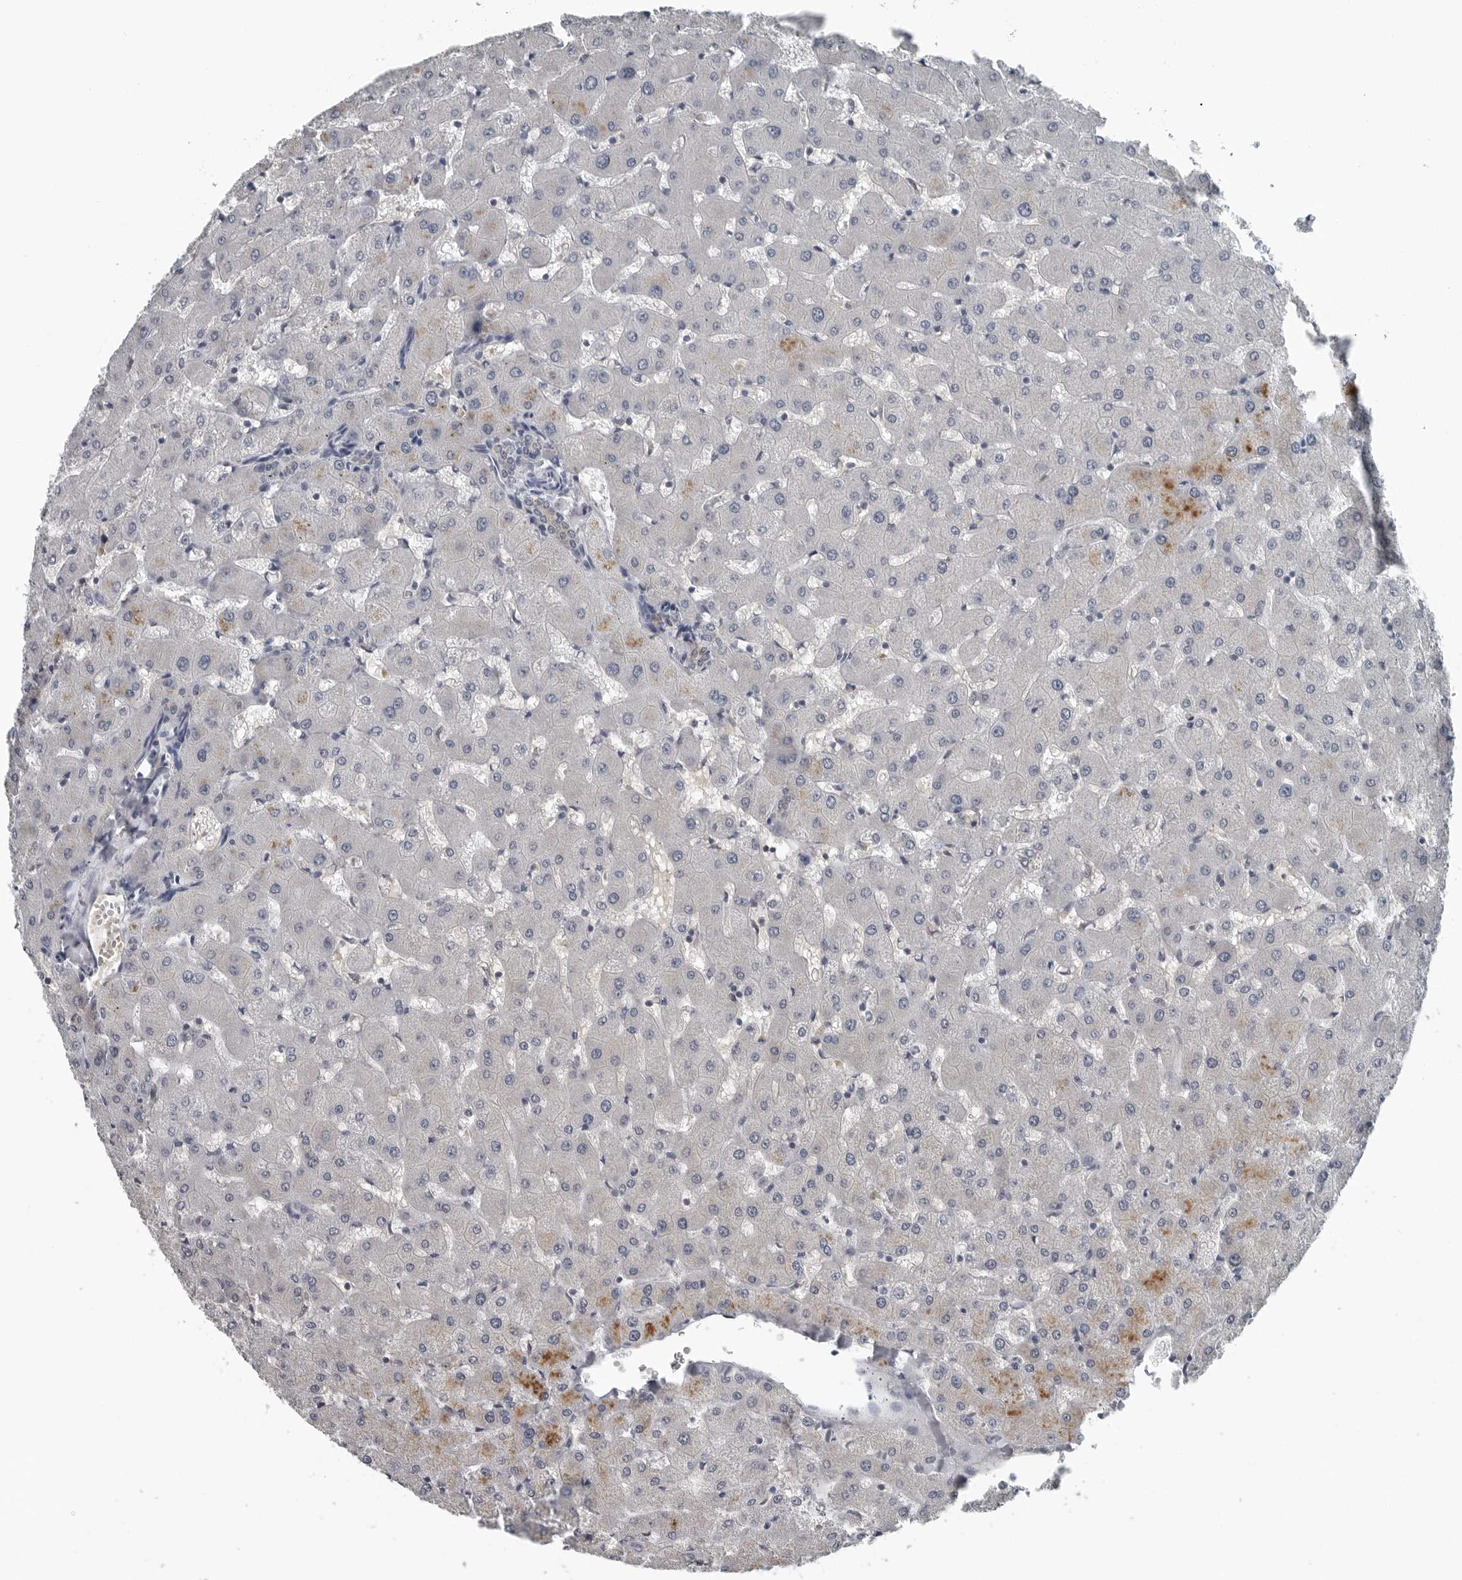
{"staining": {"intensity": "negative", "quantity": "none", "location": "none"}, "tissue": "liver", "cell_type": "Cholangiocytes", "image_type": "normal", "snomed": [{"axis": "morphology", "description": "Normal tissue, NOS"}, {"axis": "topography", "description": "Liver"}], "caption": "IHC photomicrograph of unremarkable liver: liver stained with DAB reveals no significant protein positivity in cholangiocytes.", "gene": "SPINK1", "patient": {"sex": "female", "age": 63}}